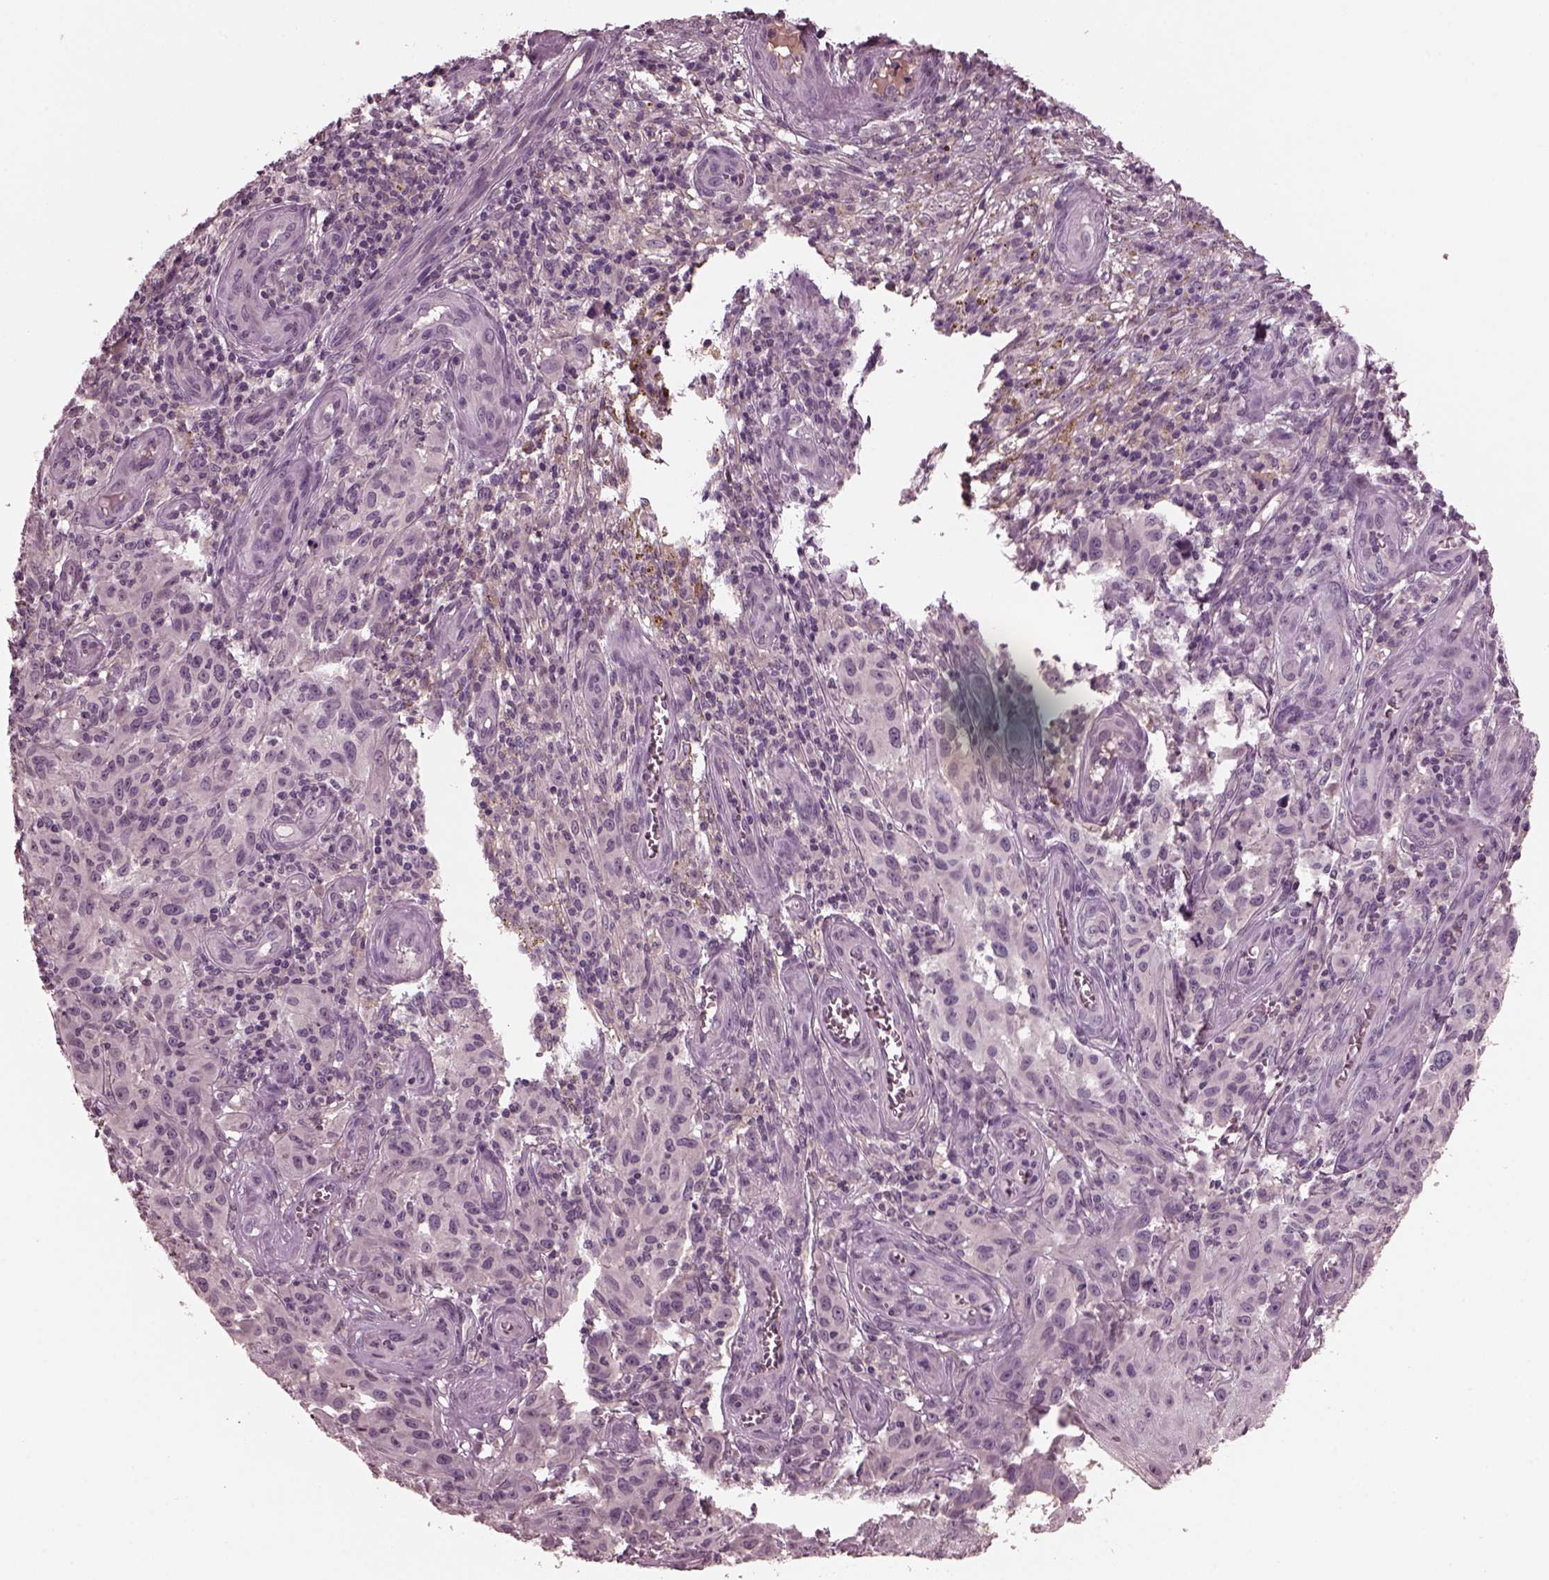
{"staining": {"intensity": "negative", "quantity": "none", "location": "none"}, "tissue": "melanoma", "cell_type": "Tumor cells", "image_type": "cancer", "snomed": [{"axis": "morphology", "description": "Malignant melanoma, NOS"}, {"axis": "topography", "description": "Skin"}], "caption": "A histopathology image of human melanoma is negative for staining in tumor cells.", "gene": "PORCN", "patient": {"sex": "female", "age": 53}}